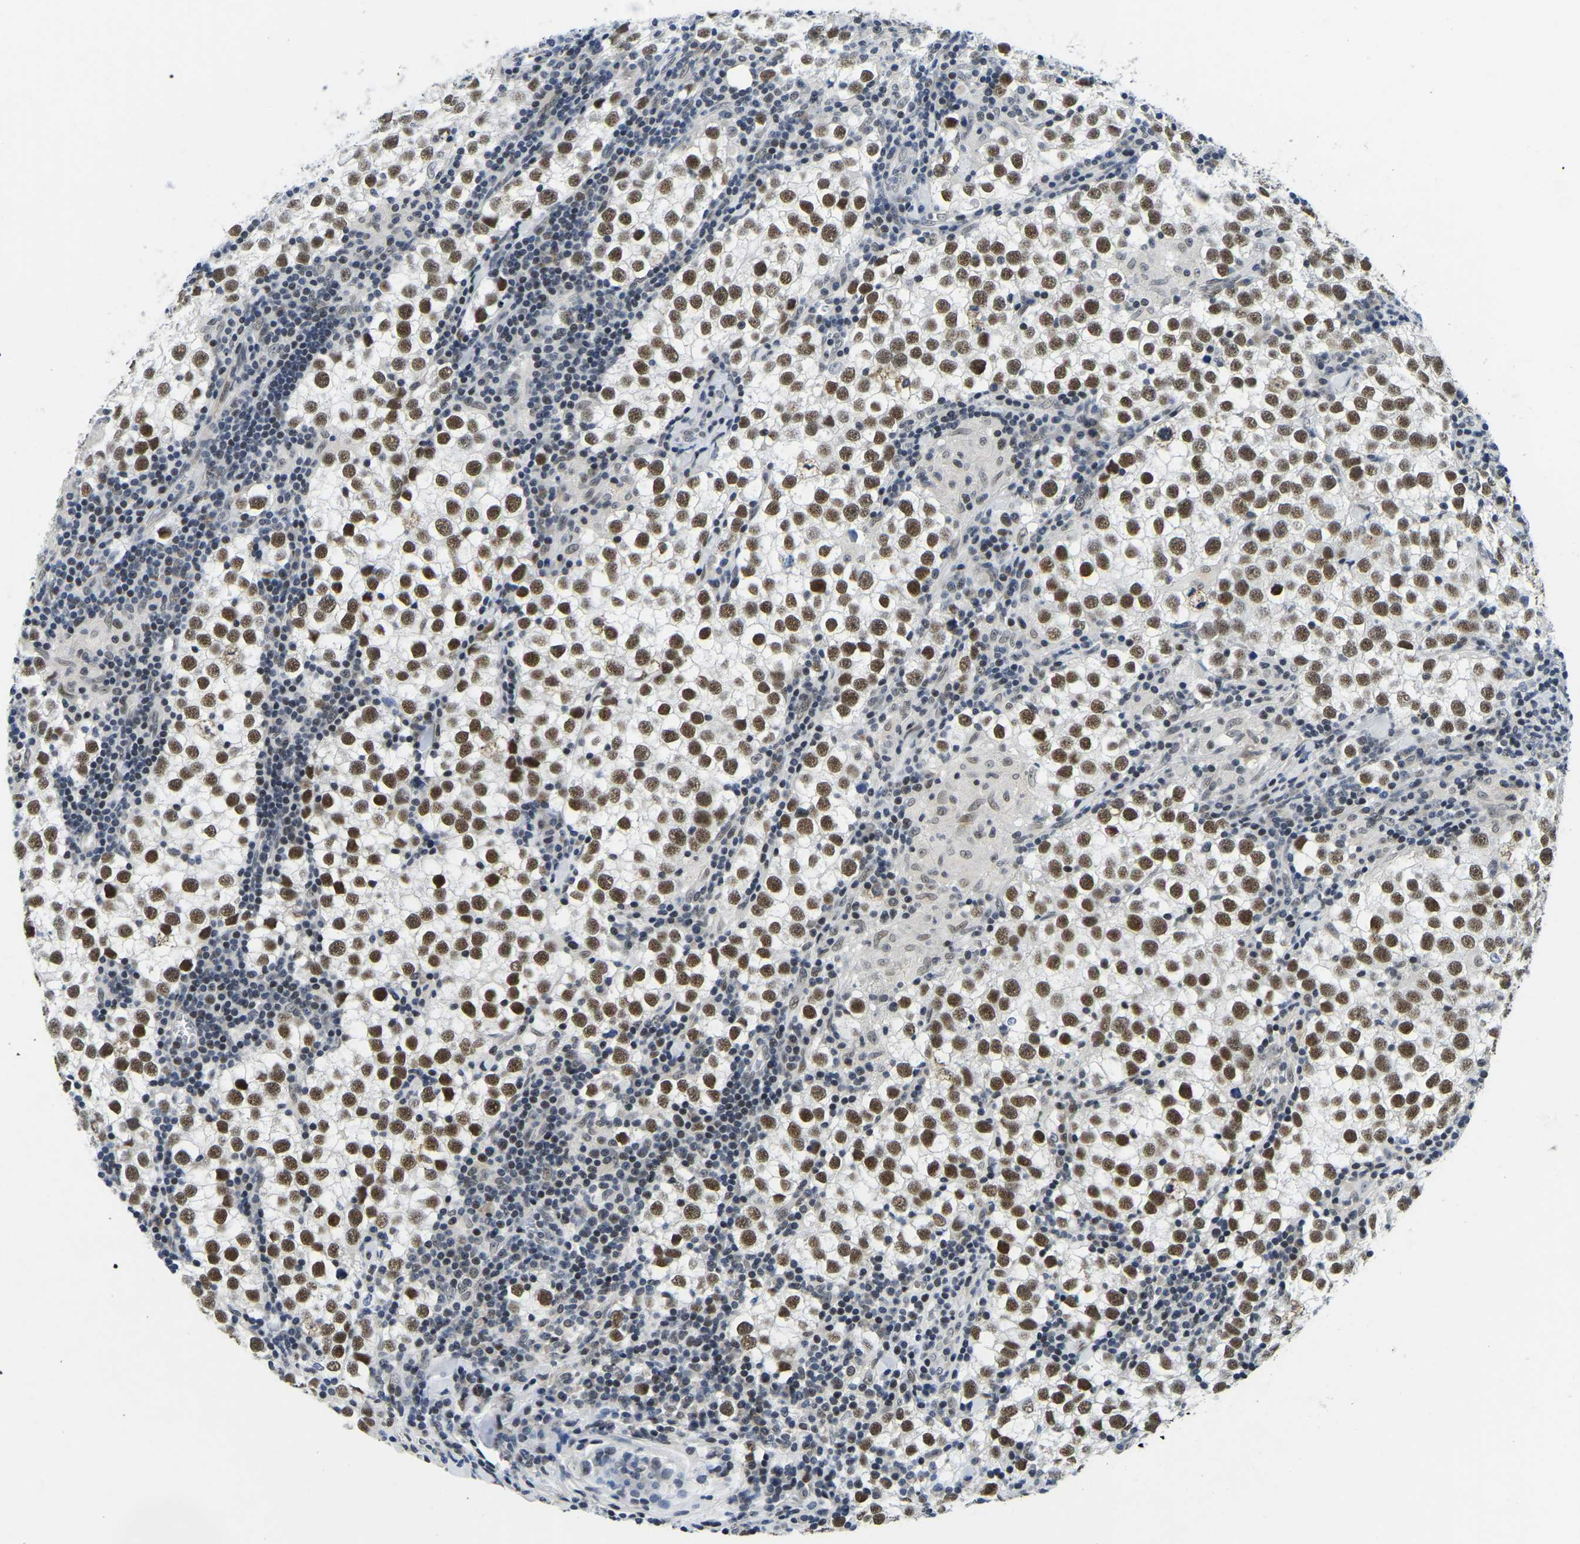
{"staining": {"intensity": "strong", "quantity": ">75%", "location": "nuclear"}, "tissue": "testis cancer", "cell_type": "Tumor cells", "image_type": "cancer", "snomed": [{"axis": "morphology", "description": "Seminoma, NOS"}, {"axis": "morphology", "description": "Carcinoma, Embryonal, NOS"}, {"axis": "topography", "description": "Testis"}], "caption": "DAB immunohistochemical staining of human testis seminoma reveals strong nuclear protein expression in approximately >75% of tumor cells. (Stains: DAB in brown, nuclei in blue, Microscopy: brightfield microscopy at high magnification).", "gene": "POLDIP3", "patient": {"sex": "male", "age": 36}}